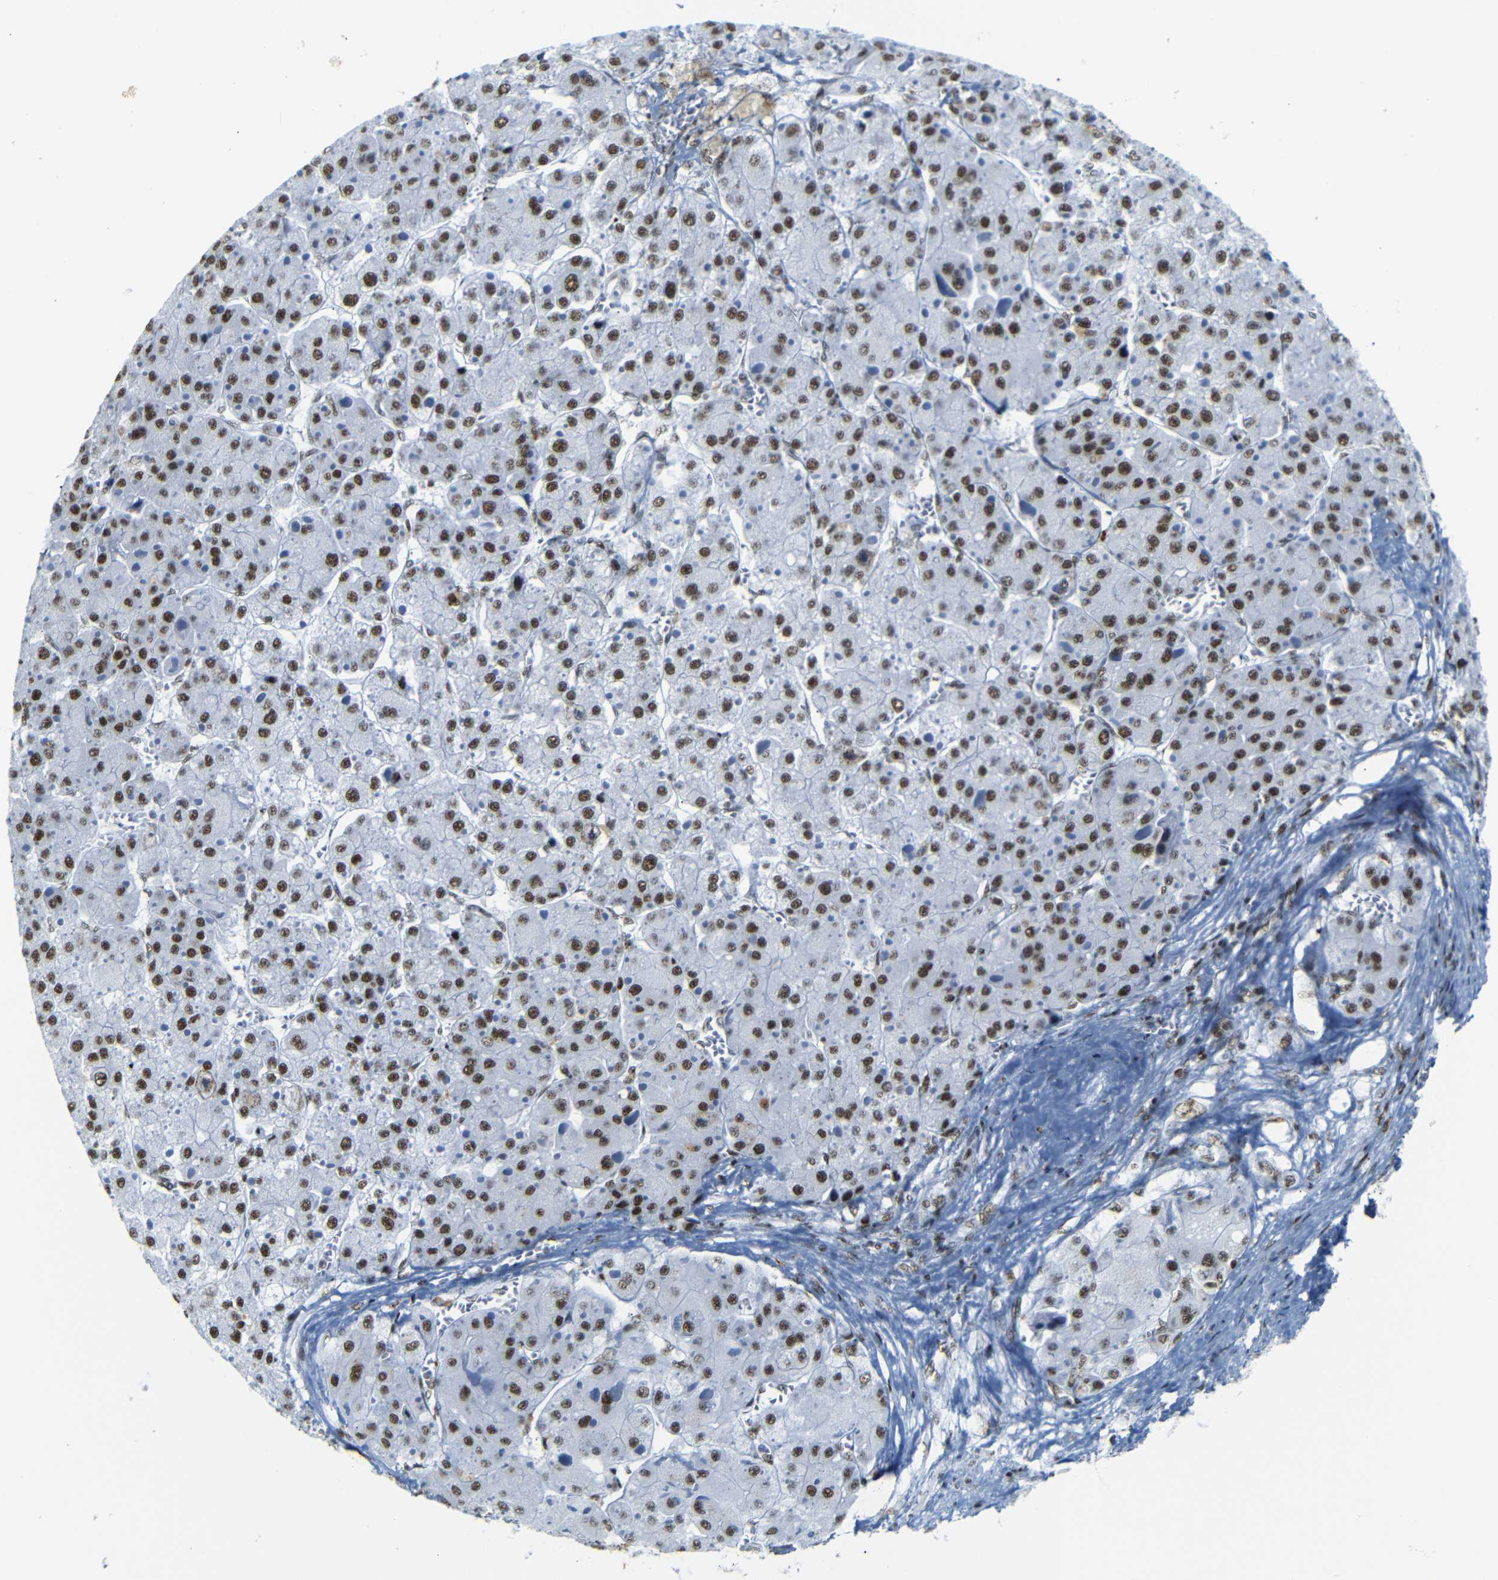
{"staining": {"intensity": "strong", "quantity": ">75%", "location": "nuclear"}, "tissue": "liver cancer", "cell_type": "Tumor cells", "image_type": "cancer", "snomed": [{"axis": "morphology", "description": "Carcinoma, Hepatocellular, NOS"}, {"axis": "topography", "description": "Liver"}], "caption": "A high amount of strong nuclear staining is appreciated in approximately >75% of tumor cells in liver cancer tissue.", "gene": "TRA2B", "patient": {"sex": "female", "age": 73}}